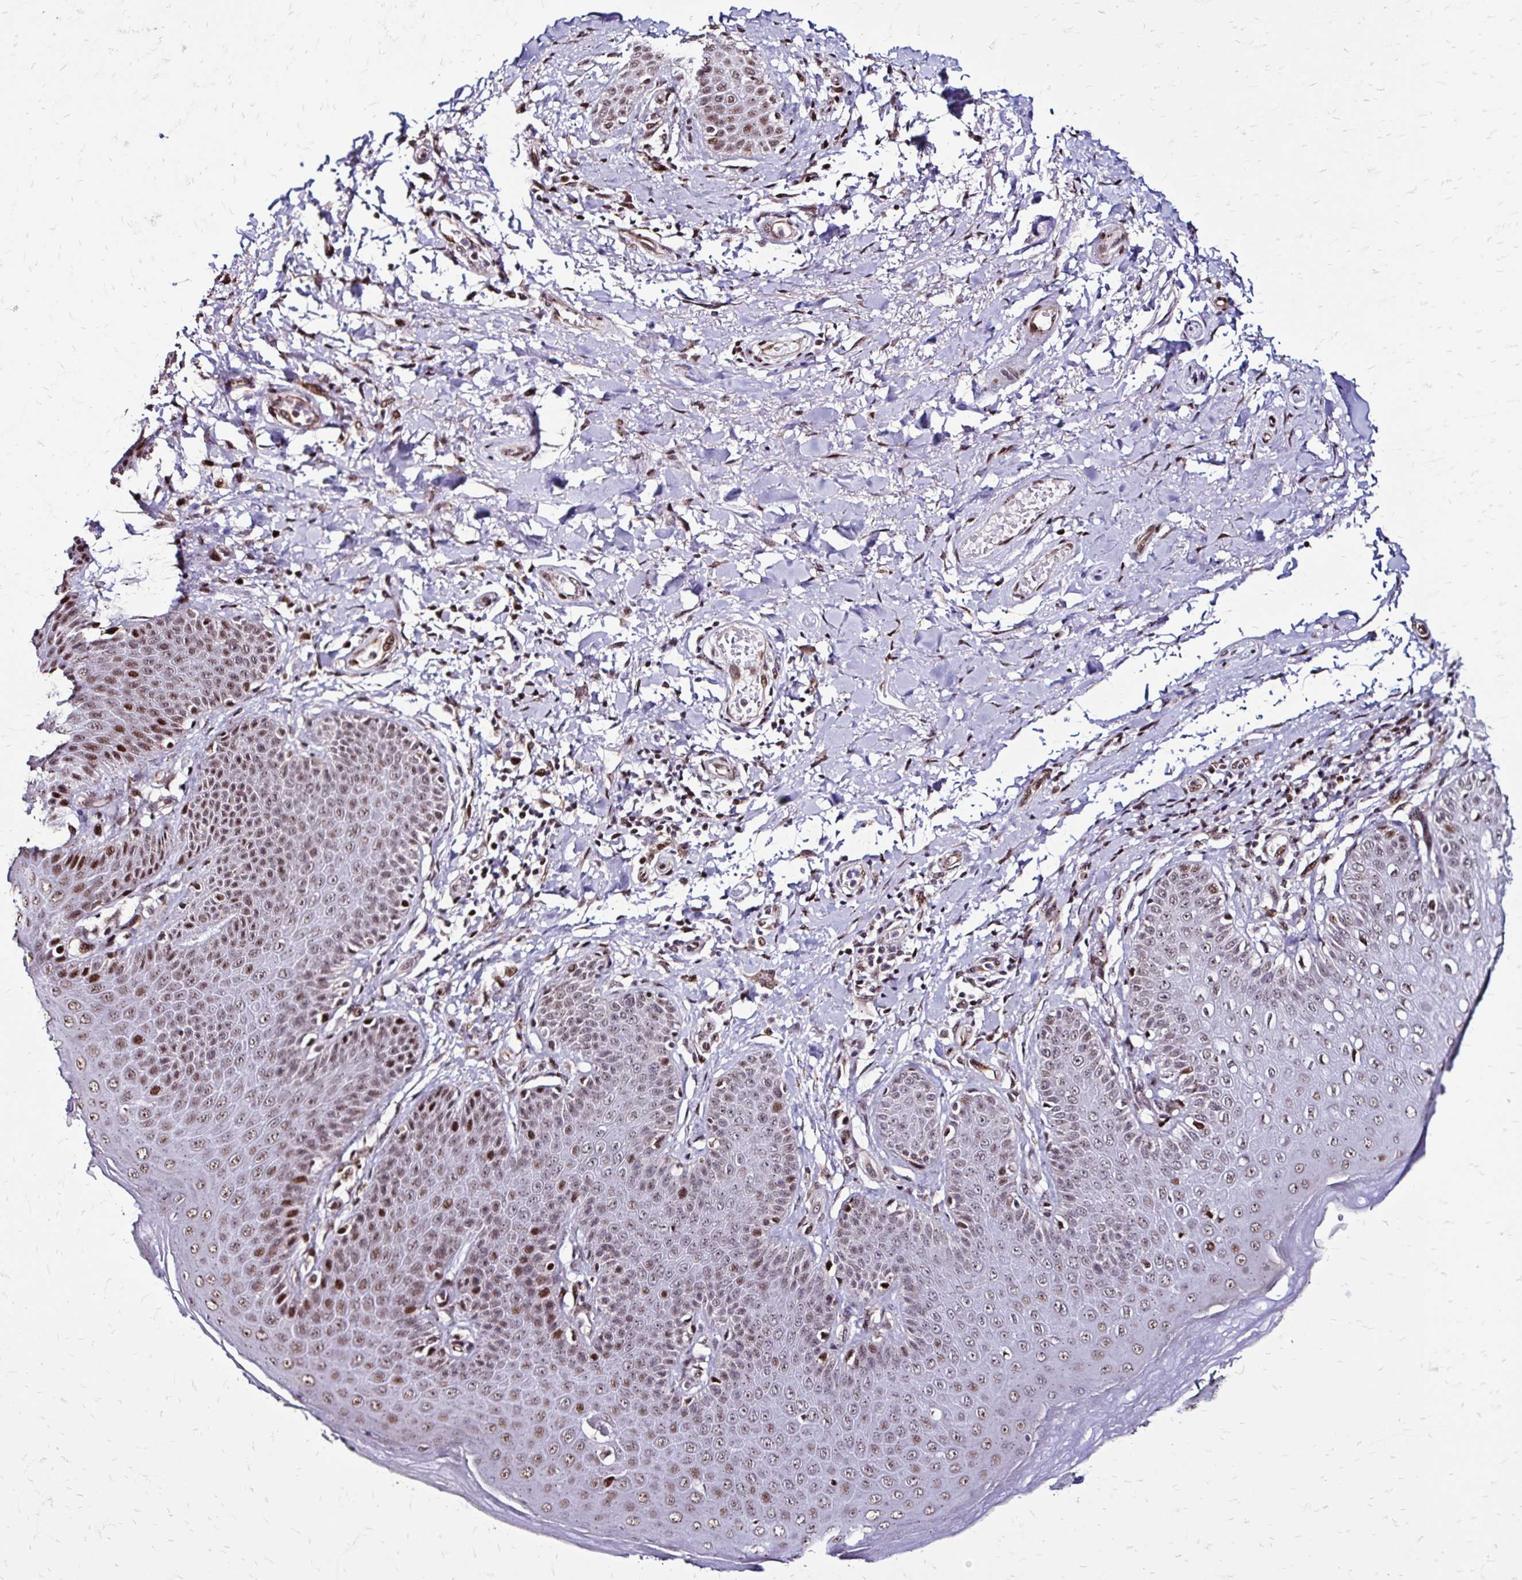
{"staining": {"intensity": "moderate", "quantity": ">75%", "location": "cytoplasmic/membranous,nuclear"}, "tissue": "skin", "cell_type": "Epidermal cells", "image_type": "normal", "snomed": [{"axis": "morphology", "description": "Normal tissue, NOS"}, {"axis": "topography", "description": "Peripheral nerve tissue"}], "caption": "Skin stained with a brown dye reveals moderate cytoplasmic/membranous,nuclear positive staining in approximately >75% of epidermal cells.", "gene": "TOB1", "patient": {"sex": "male", "age": 51}}